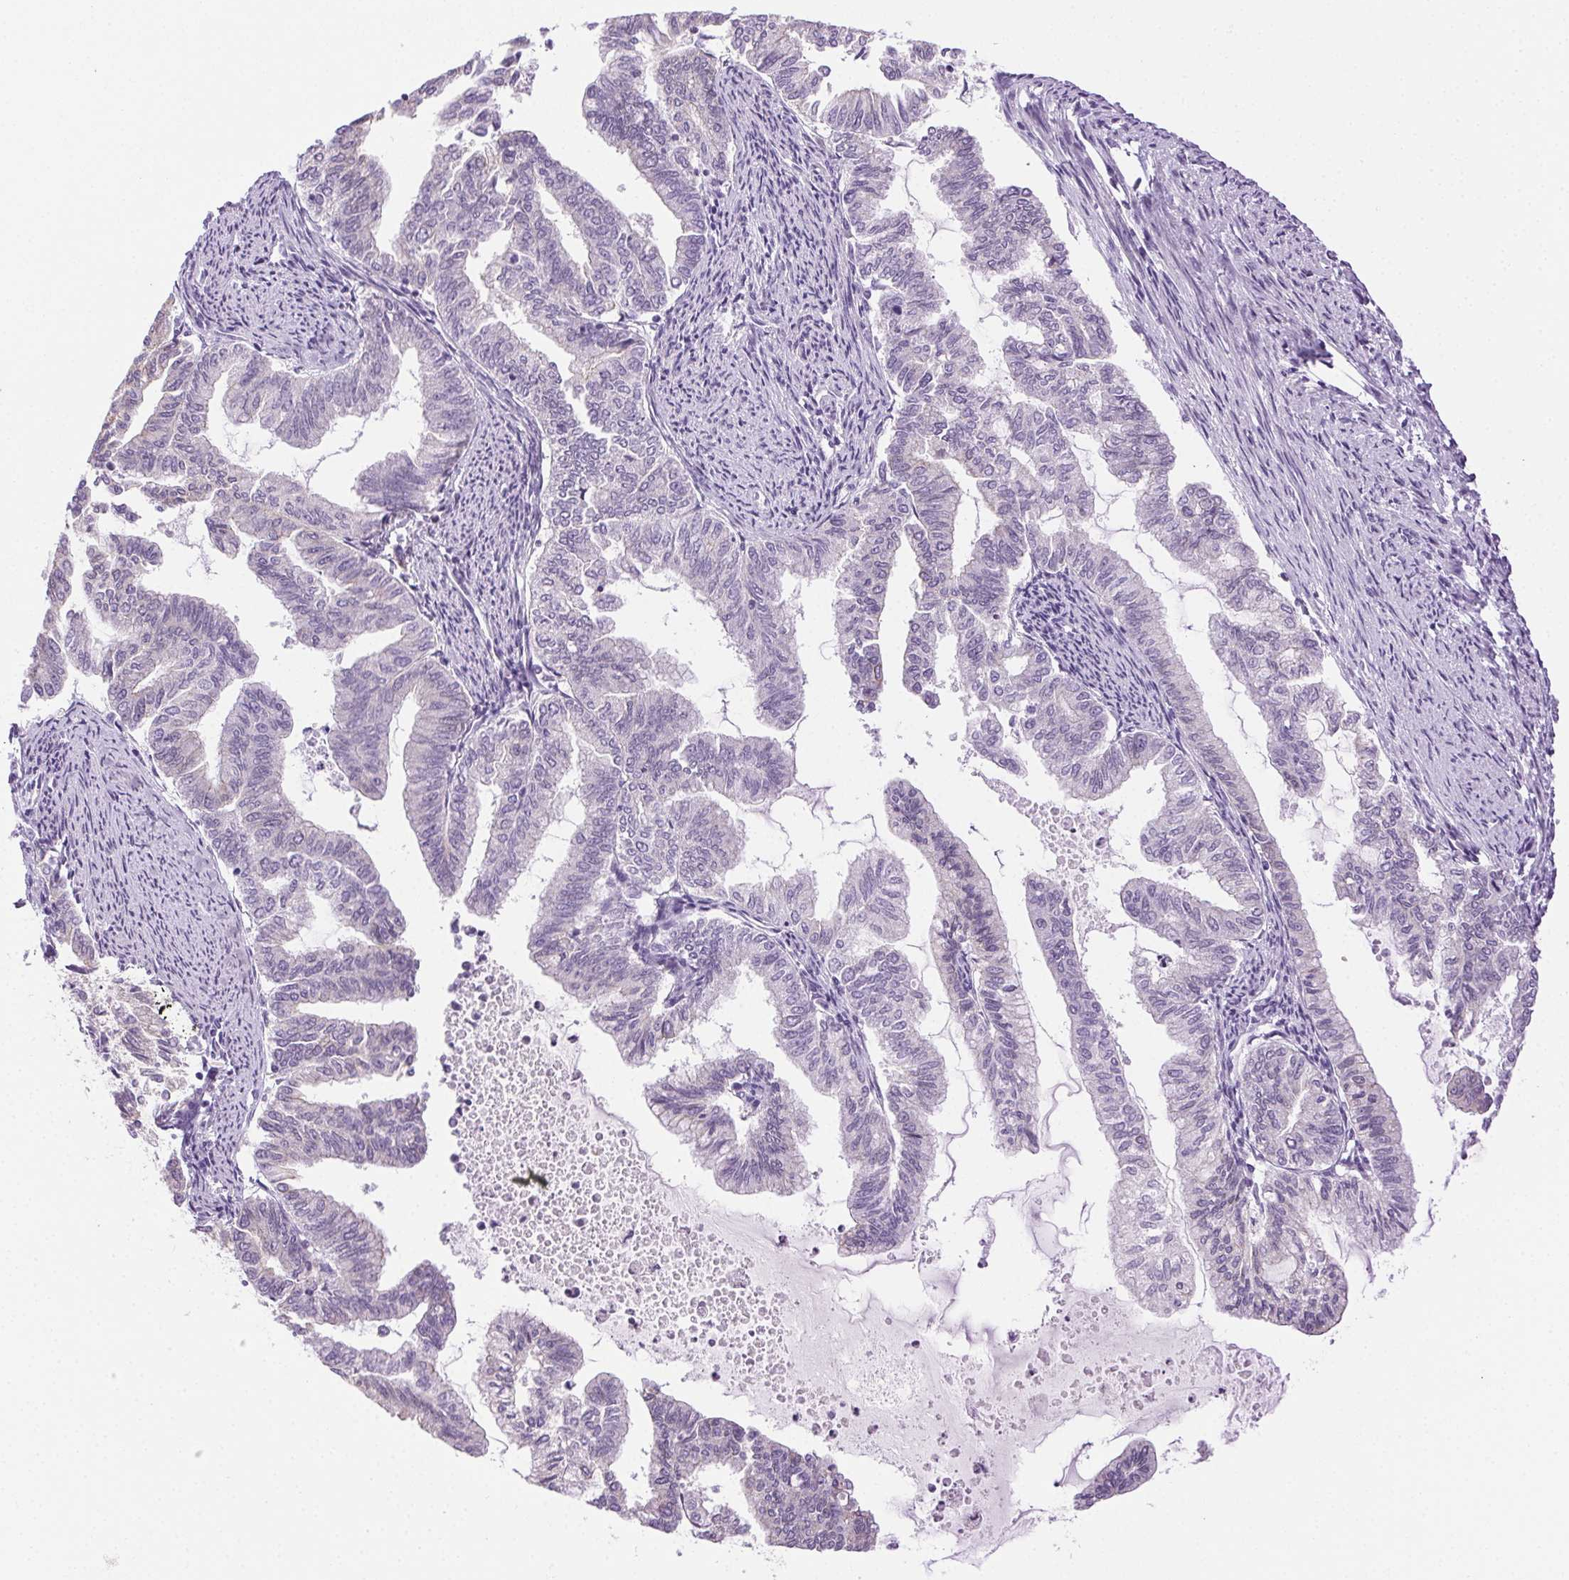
{"staining": {"intensity": "negative", "quantity": "none", "location": "none"}, "tissue": "endometrial cancer", "cell_type": "Tumor cells", "image_type": "cancer", "snomed": [{"axis": "morphology", "description": "Adenocarcinoma, NOS"}, {"axis": "topography", "description": "Endometrium"}], "caption": "Immunohistochemical staining of adenocarcinoma (endometrial) displays no significant expression in tumor cells.", "gene": "CLDN10", "patient": {"sex": "female", "age": 79}}